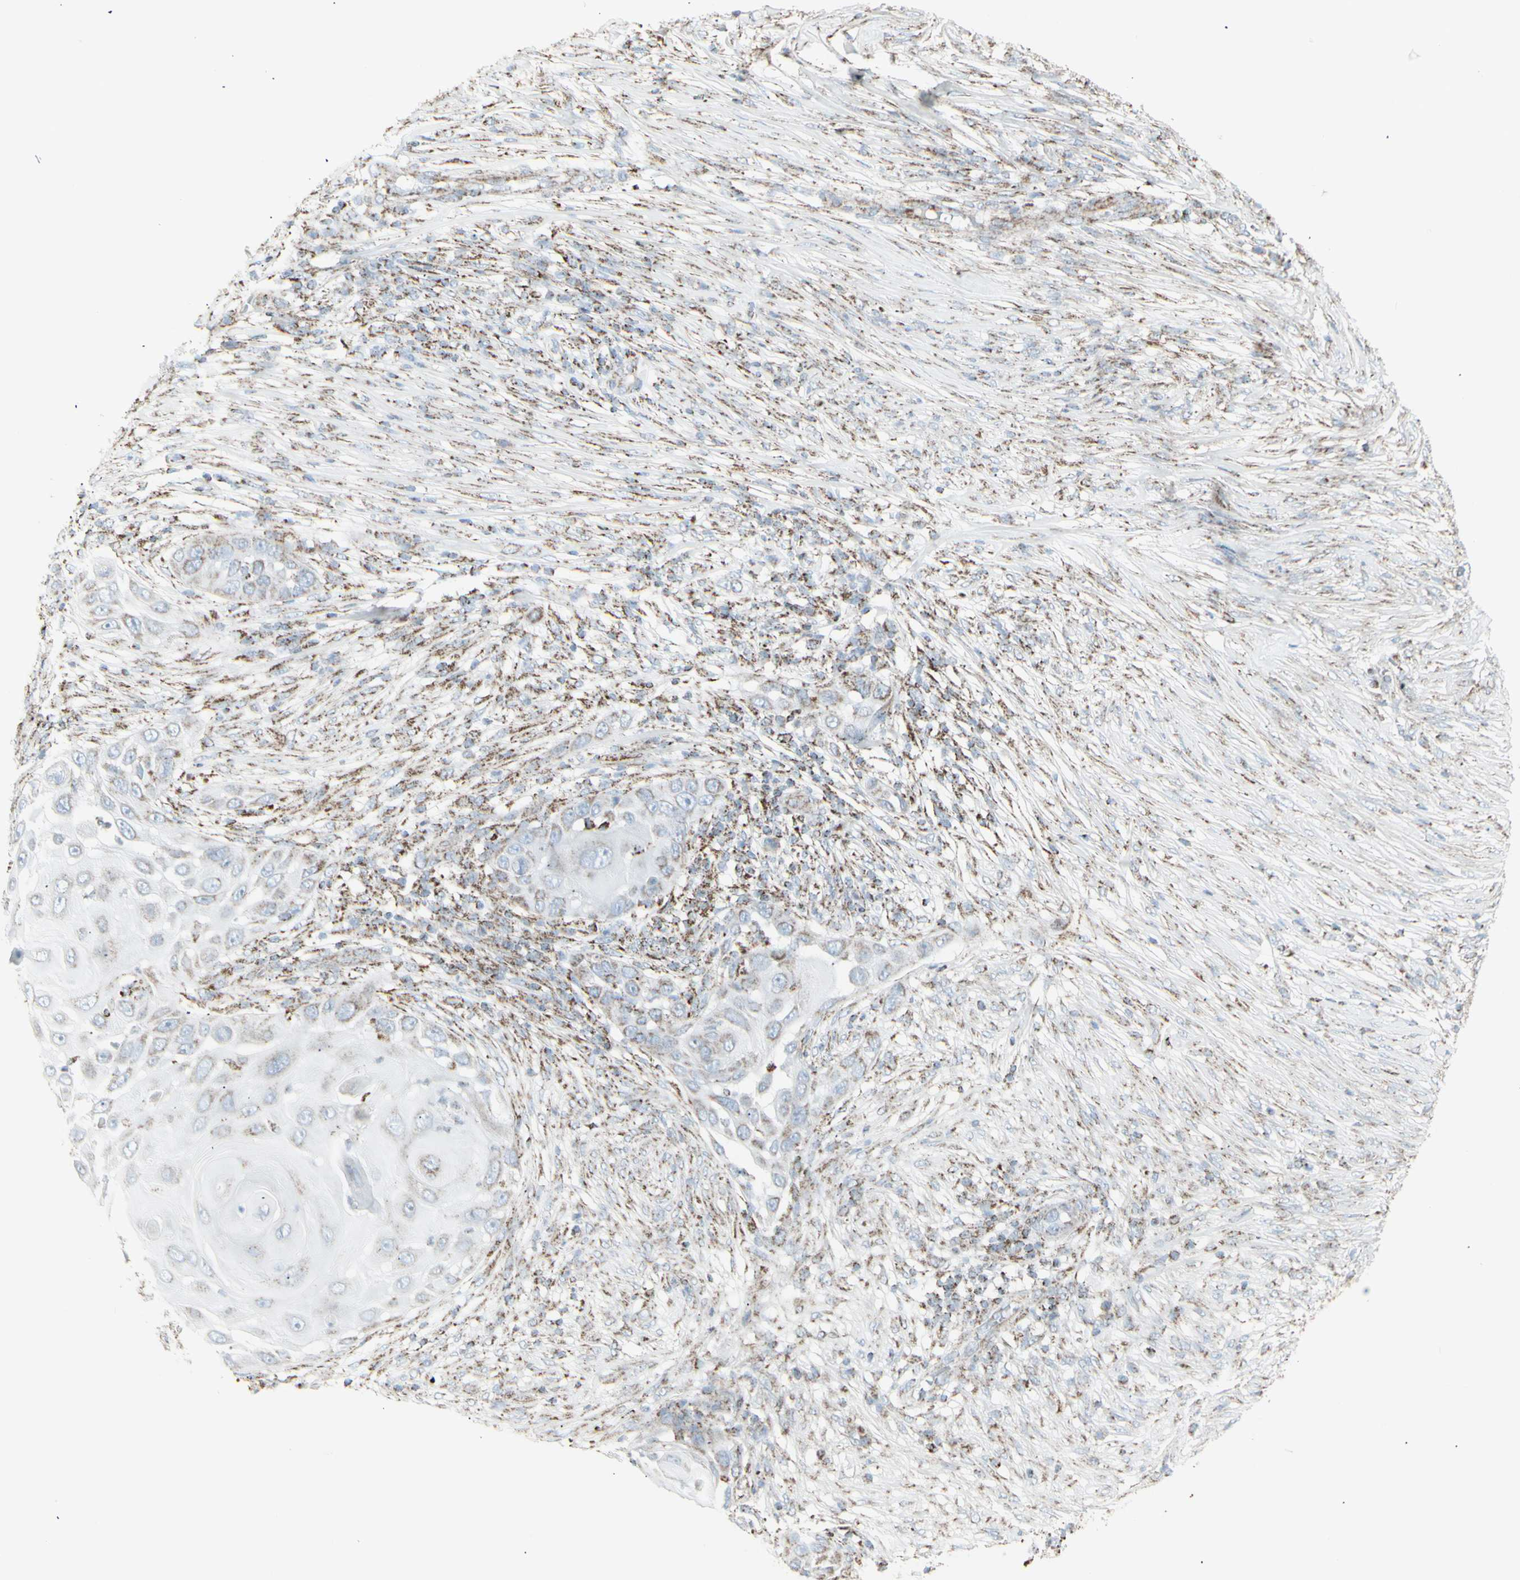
{"staining": {"intensity": "weak", "quantity": "<25%", "location": "cytoplasmic/membranous"}, "tissue": "skin cancer", "cell_type": "Tumor cells", "image_type": "cancer", "snomed": [{"axis": "morphology", "description": "Squamous cell carcinoma, NOS"}, {"axis": "topography", "description": "Skin"}], "caption": "Histopathology image shows no protein staining in tumor cells of skin cancer (squamous cell carcinoma) tissue.", "gene": "PLGRKT", "patient": {"sex": "female", "age": 44}}